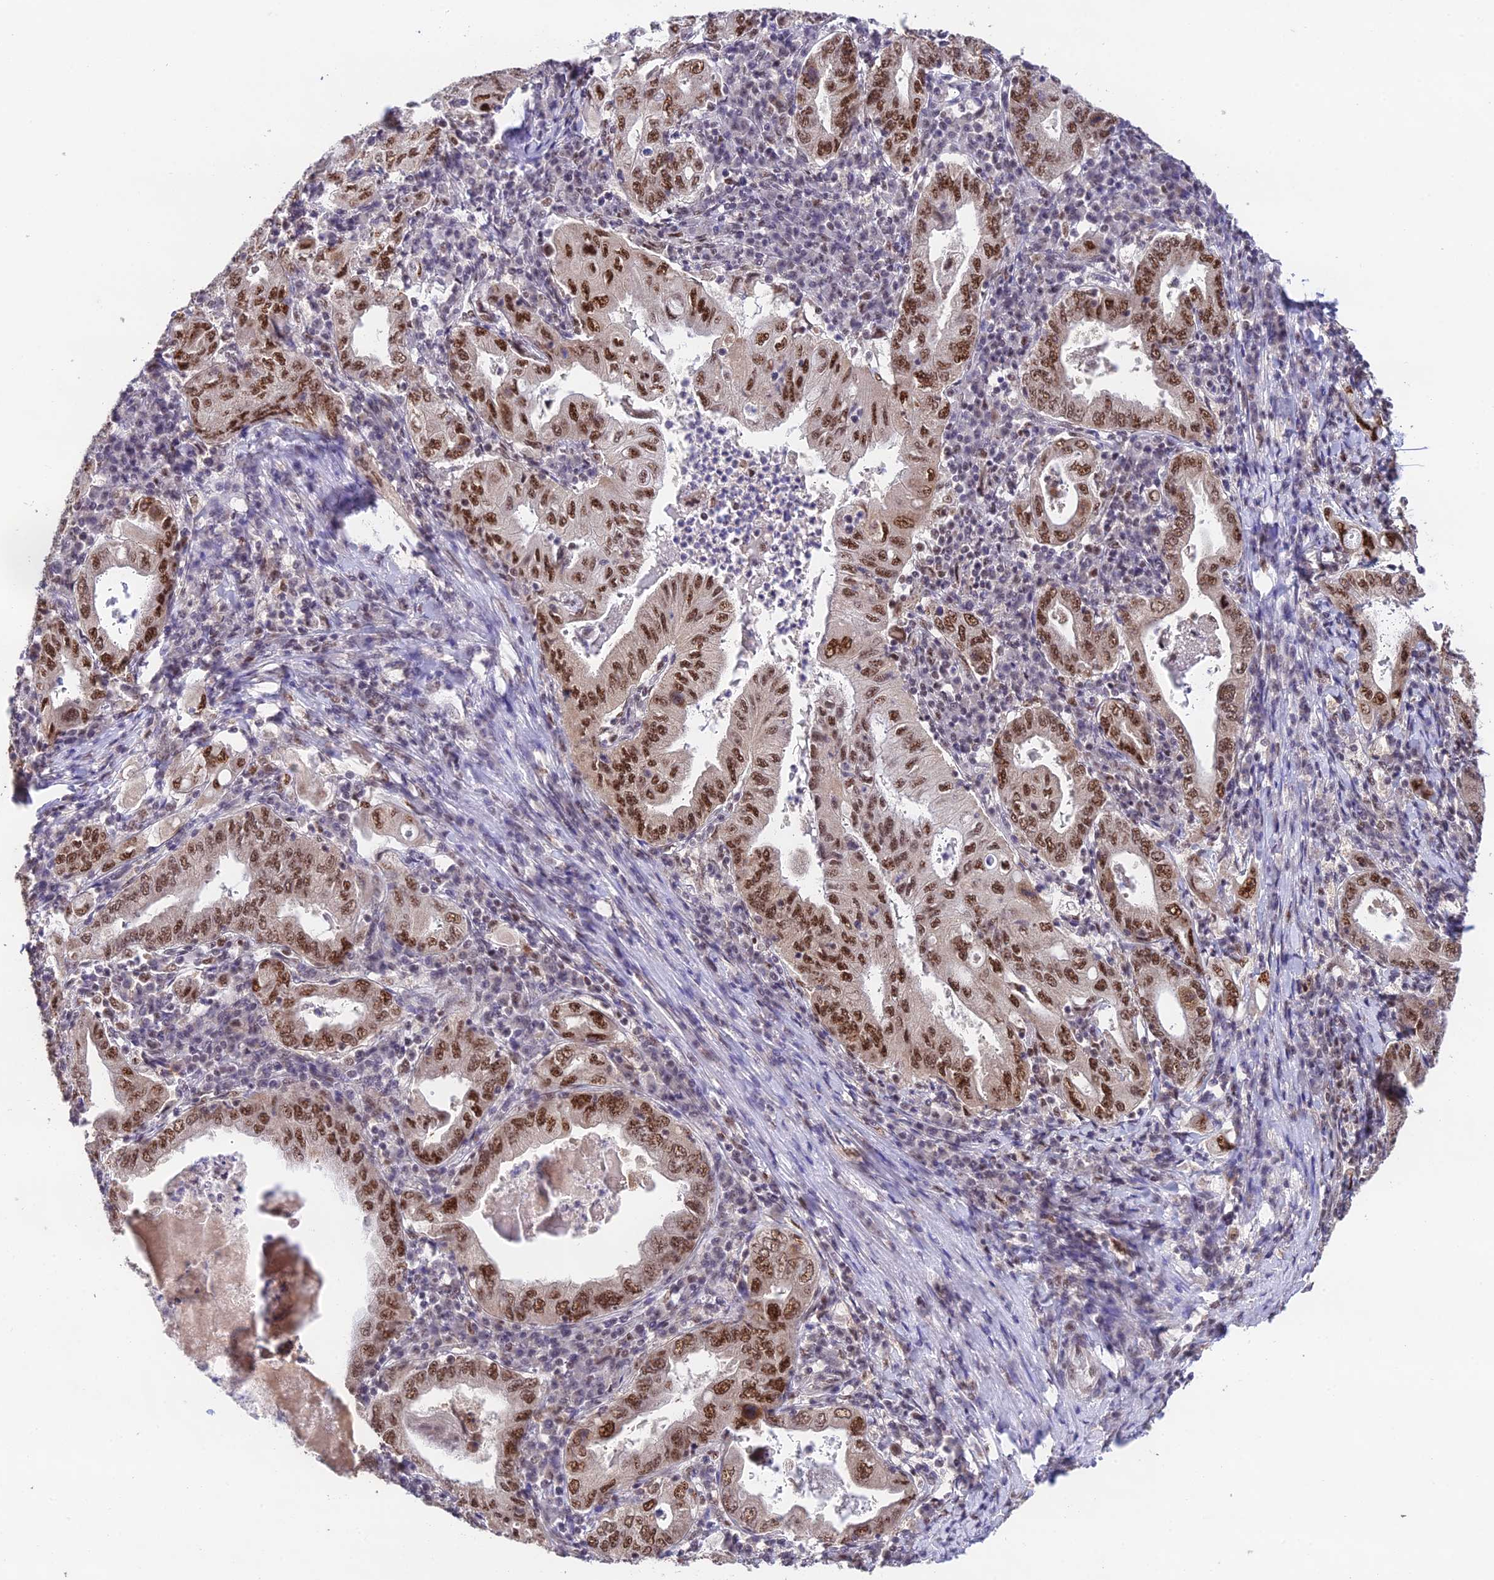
{"staining": {"intensity": "moderate", "quantity": ">75%", "location": "nuclear"}, "tissue": "stomach cancer", "cell_type": "Tumor cells", "image_type": "cancer", "snomed": [{"axis": "morphology", "description": "Normal tissue, NOS"}, {"axis": "morphology", "description": "Adenocarcinoma, NOS"}, {"axis": "topography", "description": "Esophagus"}, {"axis": "topography", "description": "Stomach, upper"}, {"axis": "topography", "description": "Peripheral nerve tissue"}], "caption": "Adenocarcinoma (stomach) tissue exhibits moderate nuclear positivity in approximately >75% of tumor cells, visualized by immunohistochemistry.", "gene": "THOC7", "patient": {"sex": "male", "age": 62}}